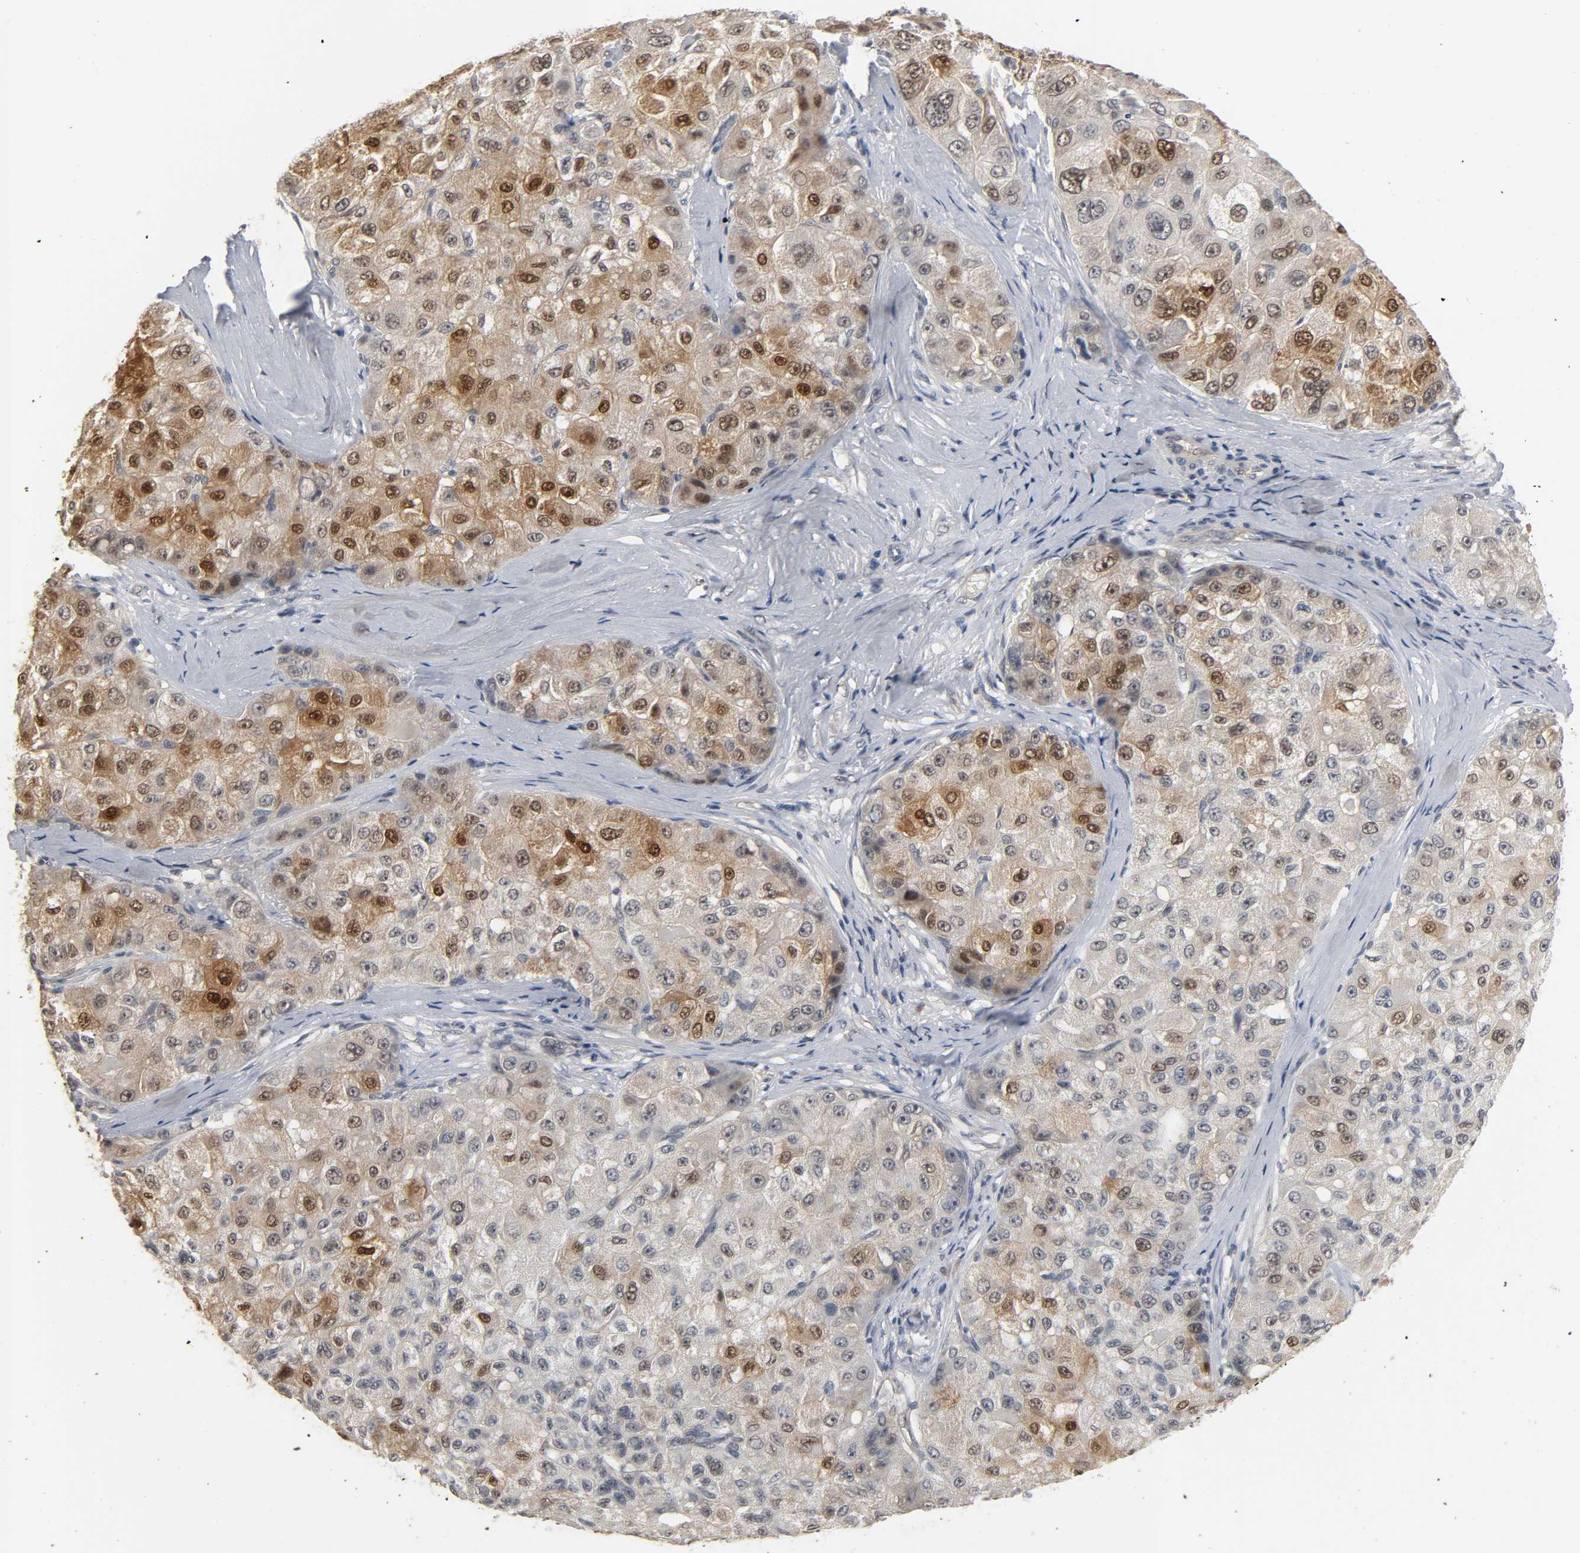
{"staining": {"intensity": "moderate", "quantity": "25%-75%", "location": "cytoplasmic/membranous"}, "tissue": "liver cancer", "cell_type": "Tumor cells", "image_type": "cancer", "snomed": [{"axis": "morphology", "description": "Carcinoma, Hepatocellular, NOS"}, {"axis": "topography", "description": "Liver"}], "caption": "DAB immunohistochemical staining of hepatocellular carcinoma (liver) demonstrates moderate cytoplasmic/membranous protein expression in about 25%-75% of tumor cells.", "gene": "ACSS2", "patient": {"sex": "male", "age": 80}}